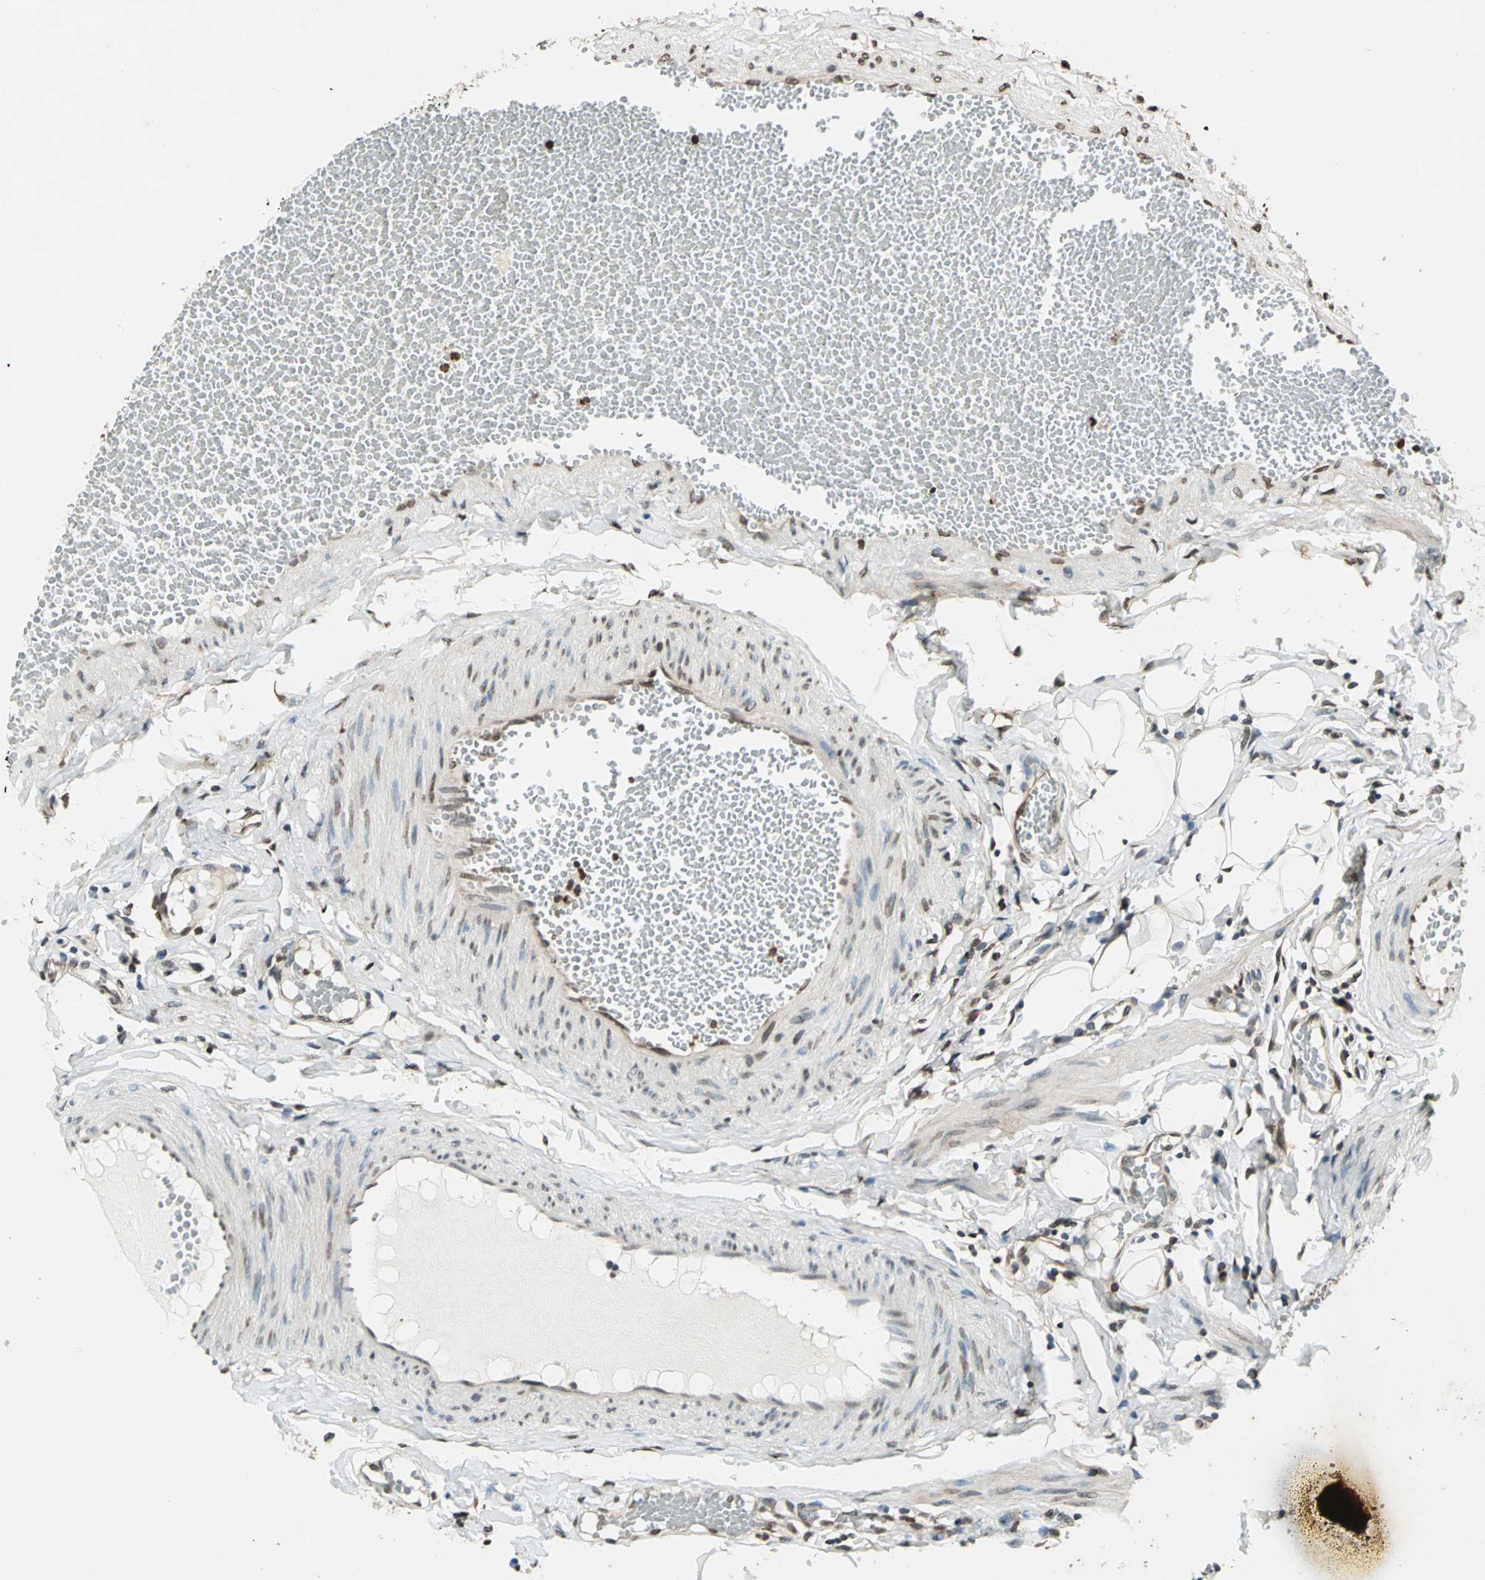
{"staining": {"intensity": "strong", "quantity": "25%-75%", "location": "cytoplasmic/membranous,nuclear"}, "tissue": "fallopian tube", "cell_type": "Glandular cells", "image_type": "normal", "snomed": [{"axis": "morphology", "description": "Normal tissue, NOS"}, {"axis": "topography", "description": "Fallopian tube"}, {"axis": "topography", "description": "Placenta"}], "caption": "Unremarkable fallopian tube exhibits strong cytoplasmic/membranous,nuclear staining in about 25%-75% of glandular cells, visualized by immunohistochemistry. (Stains: DAB (3,3'-diaminobenzidine) in brown, nuclei in blue, Microscopy: brightfield microscopy at high magnification).", "gene": "LGALS3", "patient": {"sex": "female", "age": 34}}